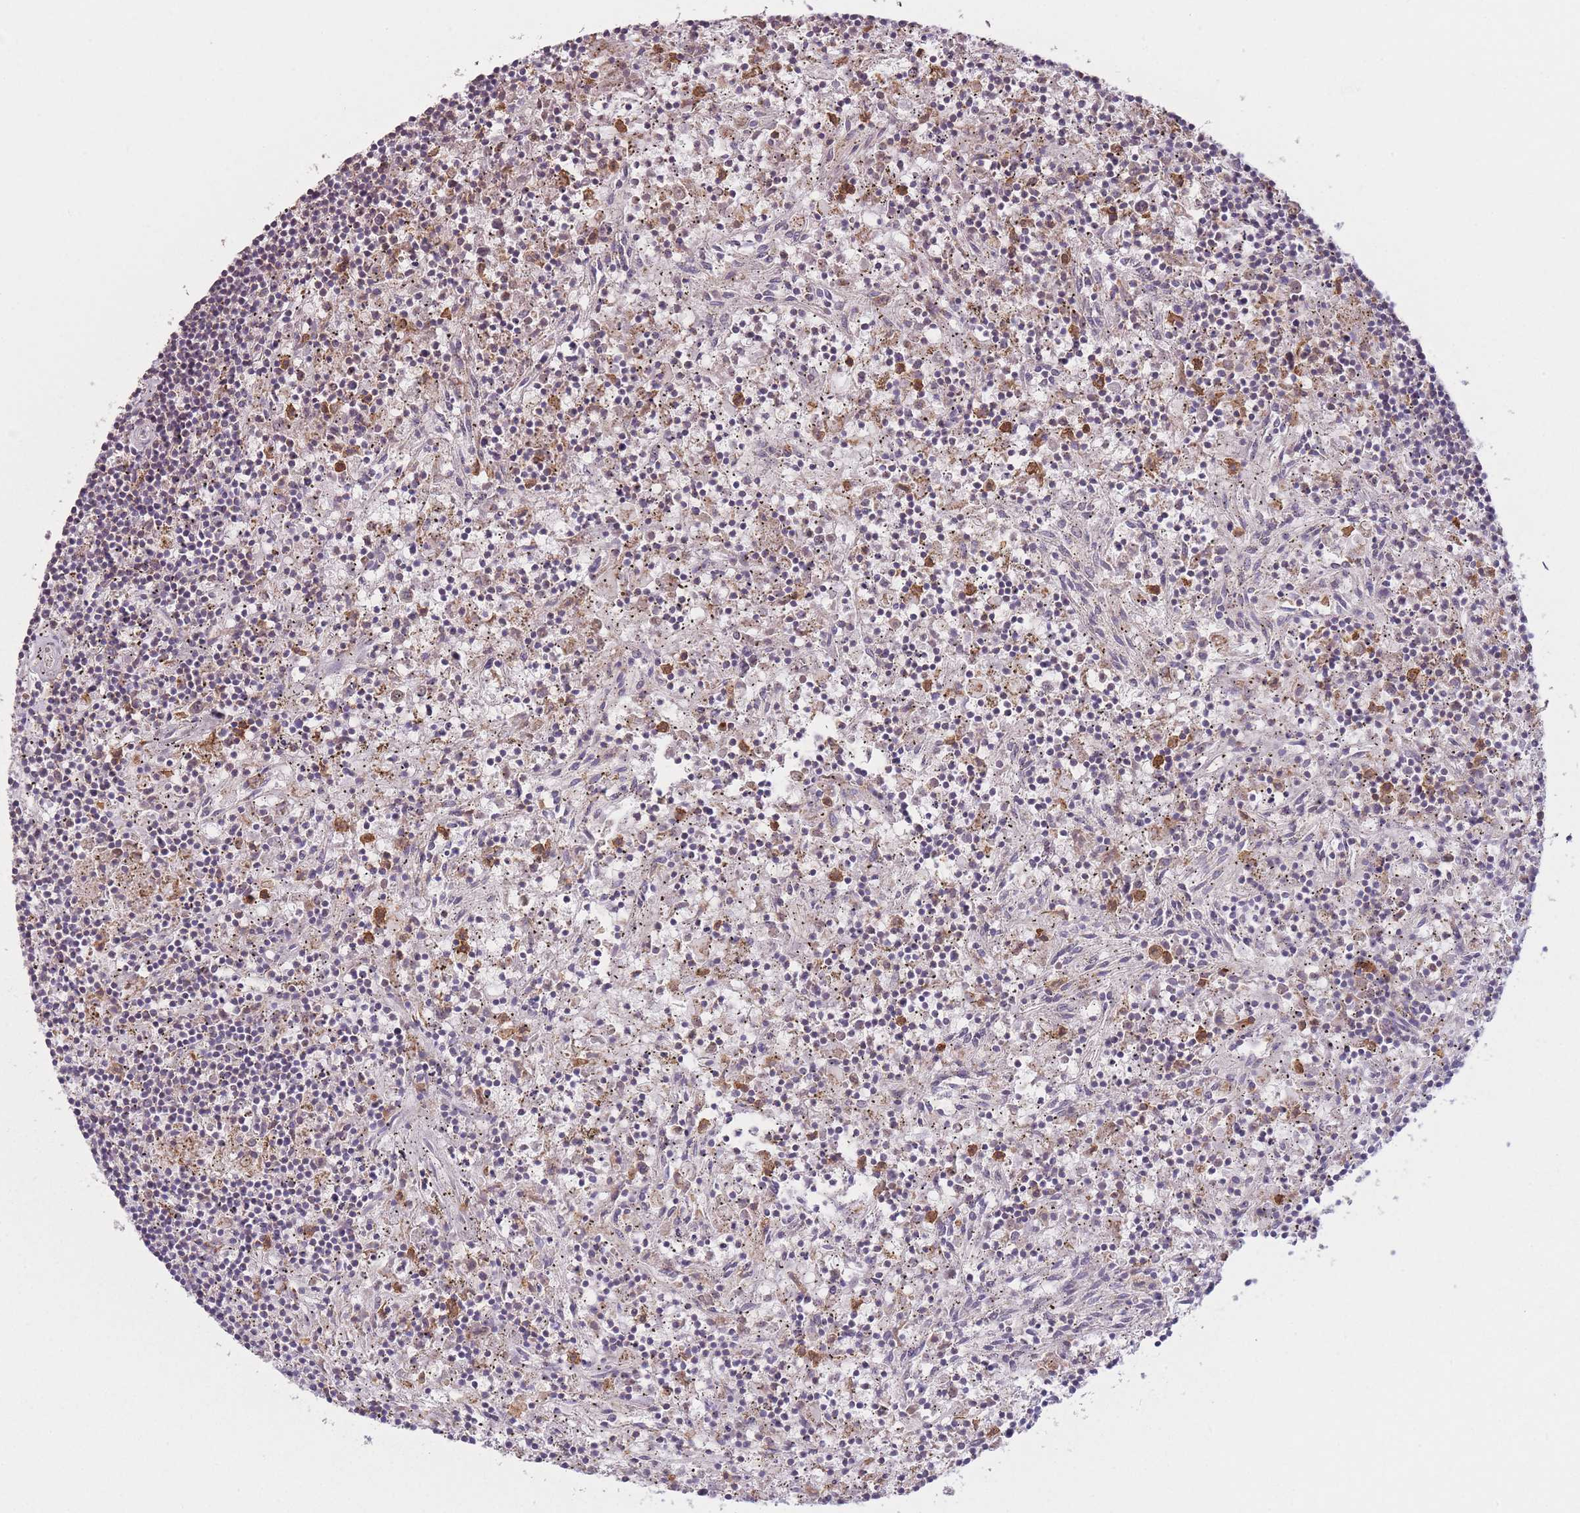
{"staining": {"intensity": "negative", "quantity": "none", "location": "none"}, "tissue": "lymphoma", "cell_type": "Tumor cells", "image_type": "cancer", "snomed": [{"axis": "morphology", "description": "Malignant lymphoma, non-Hodgkin's type, Low grade"}, {"axis": "topography", "description": "Spleen"}], "caption": "DAB (3,3'-diaminobenzidine) immunohistochemical staining of lymphoma displays no significant staining in tumor cells. (Immunohistochemistry, brightfield microscopy, high magnification).", "gene": "PRAM1", "patient": {"sex": "male", "age": 76}}